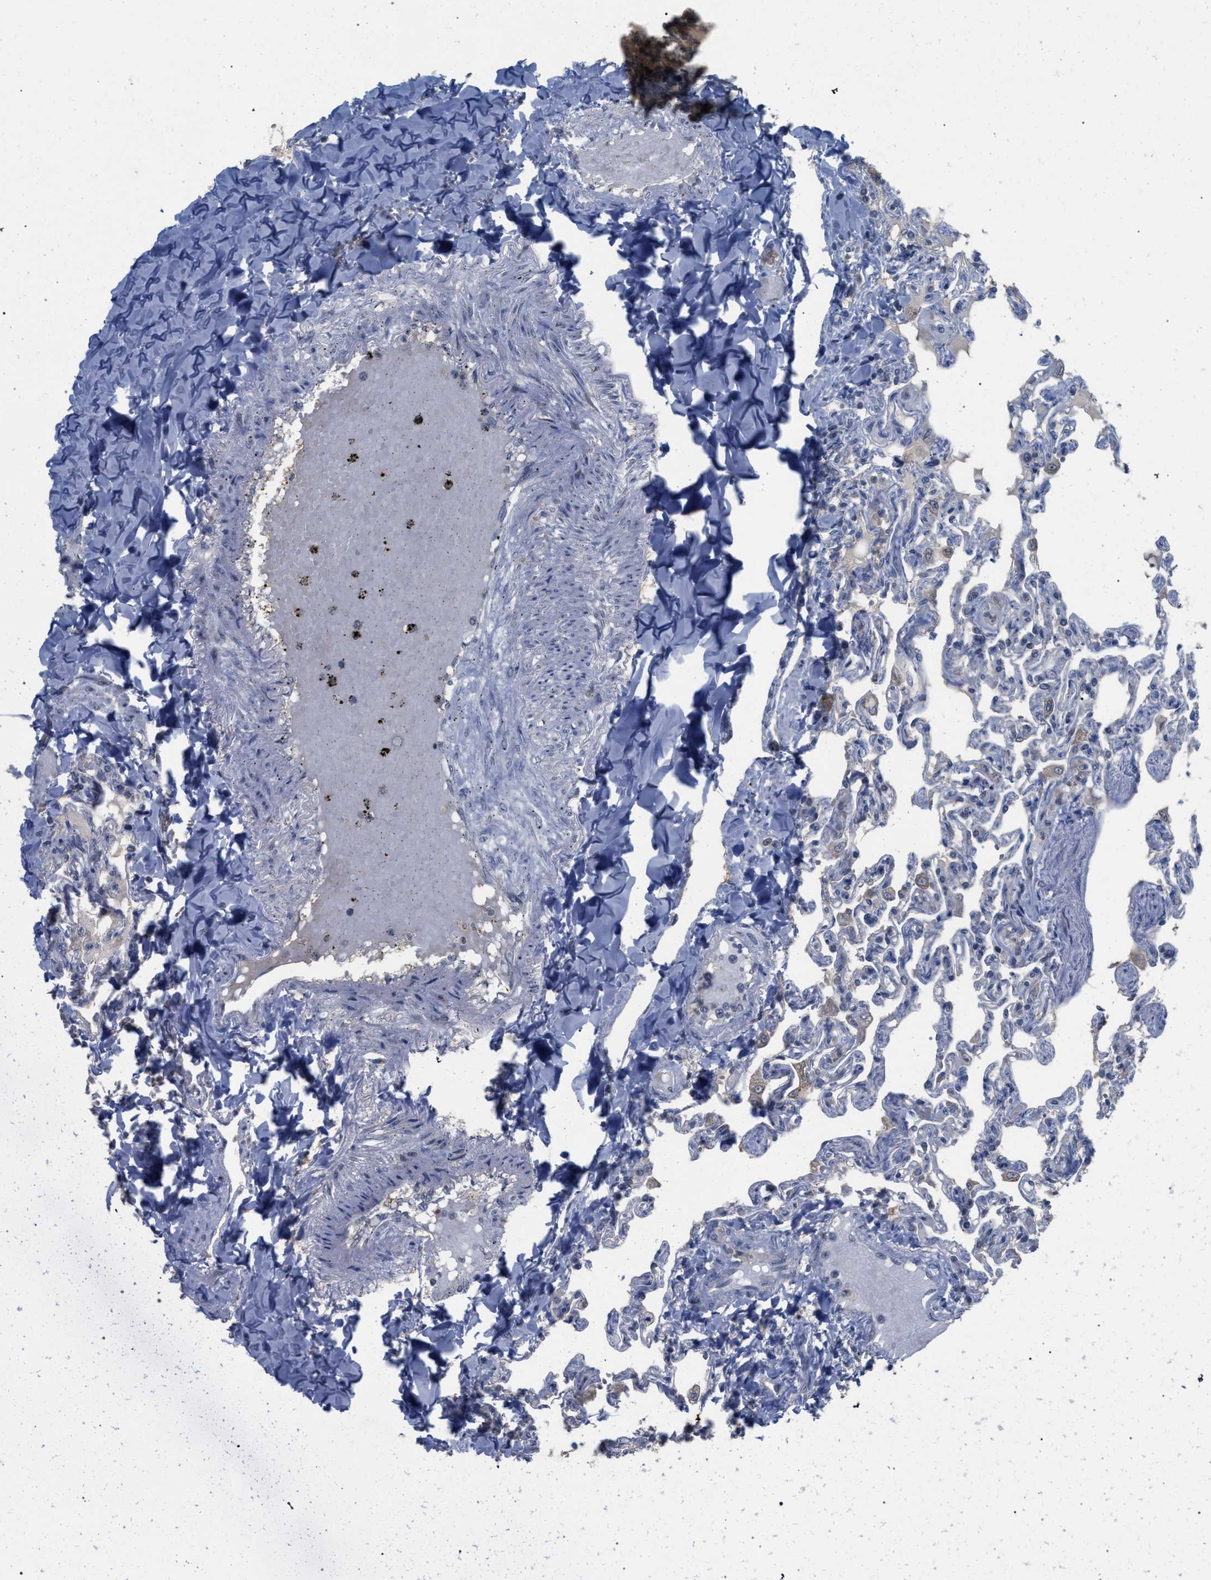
{"staining": {"intensity": "moderate", "quantity": "<25%", "location": "cytoplasmic/membranous"}, "tissue": "lung", "cell_type": "Alveolar cells", "image_type": "normal", "snomed": [{"axis": "morphology", "description": "Normal tissue, NOS"}, {"axis": "topography", "description": "Lung"}], "caption": "IHC image of normal lung: human lung stained using immunohistochemistry demonstrates low levels of moderate protein expression localized specifically in the cytoplasmic/membranous of alveolar cells, appearing as a cytoplasmic/membranous brown color.", "gene": "TECPR1", "patient": {"sex": "male", "age": 21}}